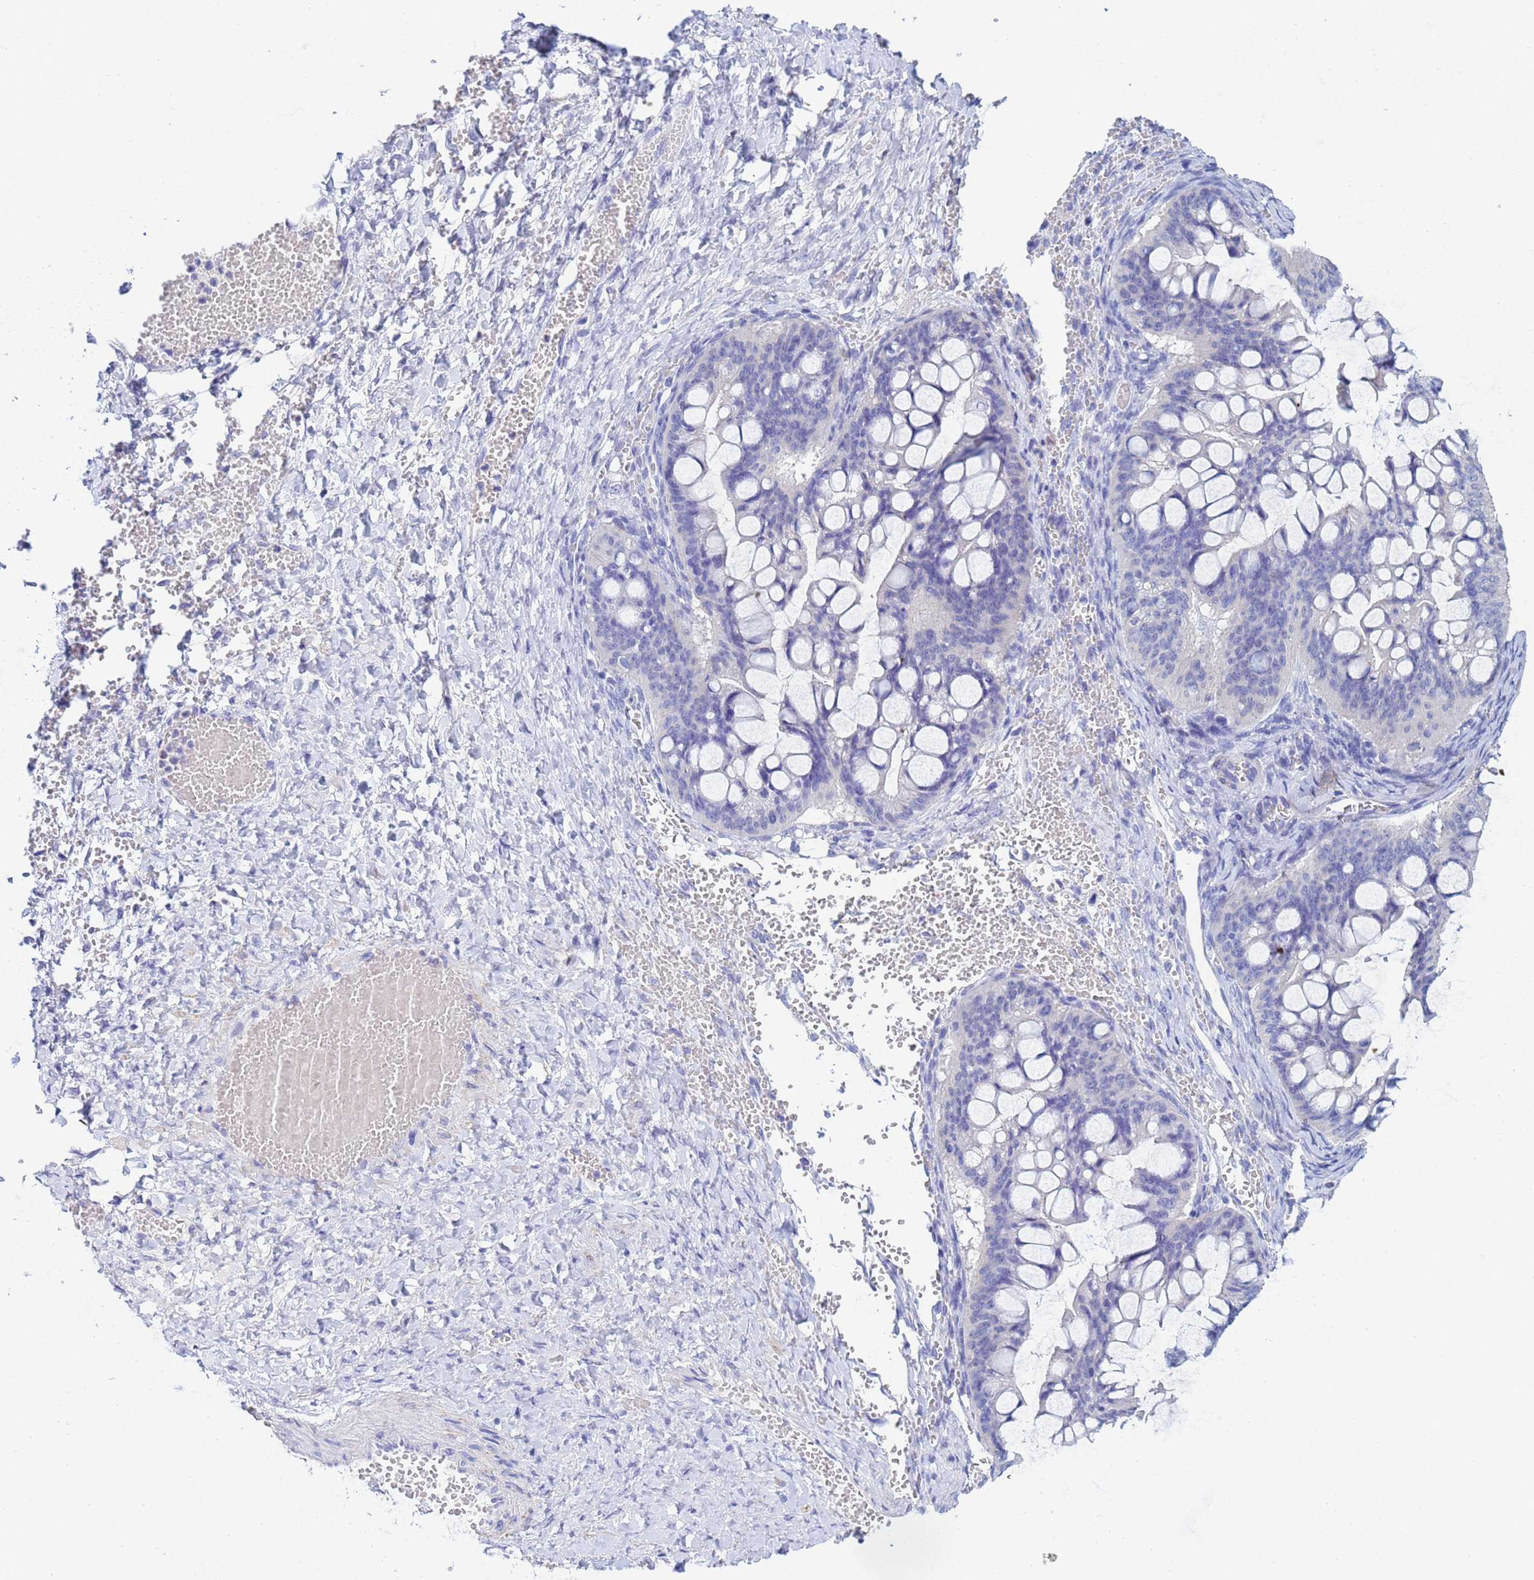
{"staining": {"intensity": "negative", "quantity": "none", "location": "none"}, "tissue": "ovarian cancer", "cell_type": "Tumor cells", "image_type": "cancer", "snomed": [{"axis": "morphology", "description": "Cystadenocarcinoma, mucinous, NOS"}, {"axis": "topography", "description": "Ovary"}], "caption": "Micrograph shows no significant protein staining in tumor cells of ovarian mucinous cystadenocarcinoma. (Immunohistochemistry, brightfield microscopy, high magnification).", "gene": "CSTB", "patient": {"sex": "female", "age": 73}}